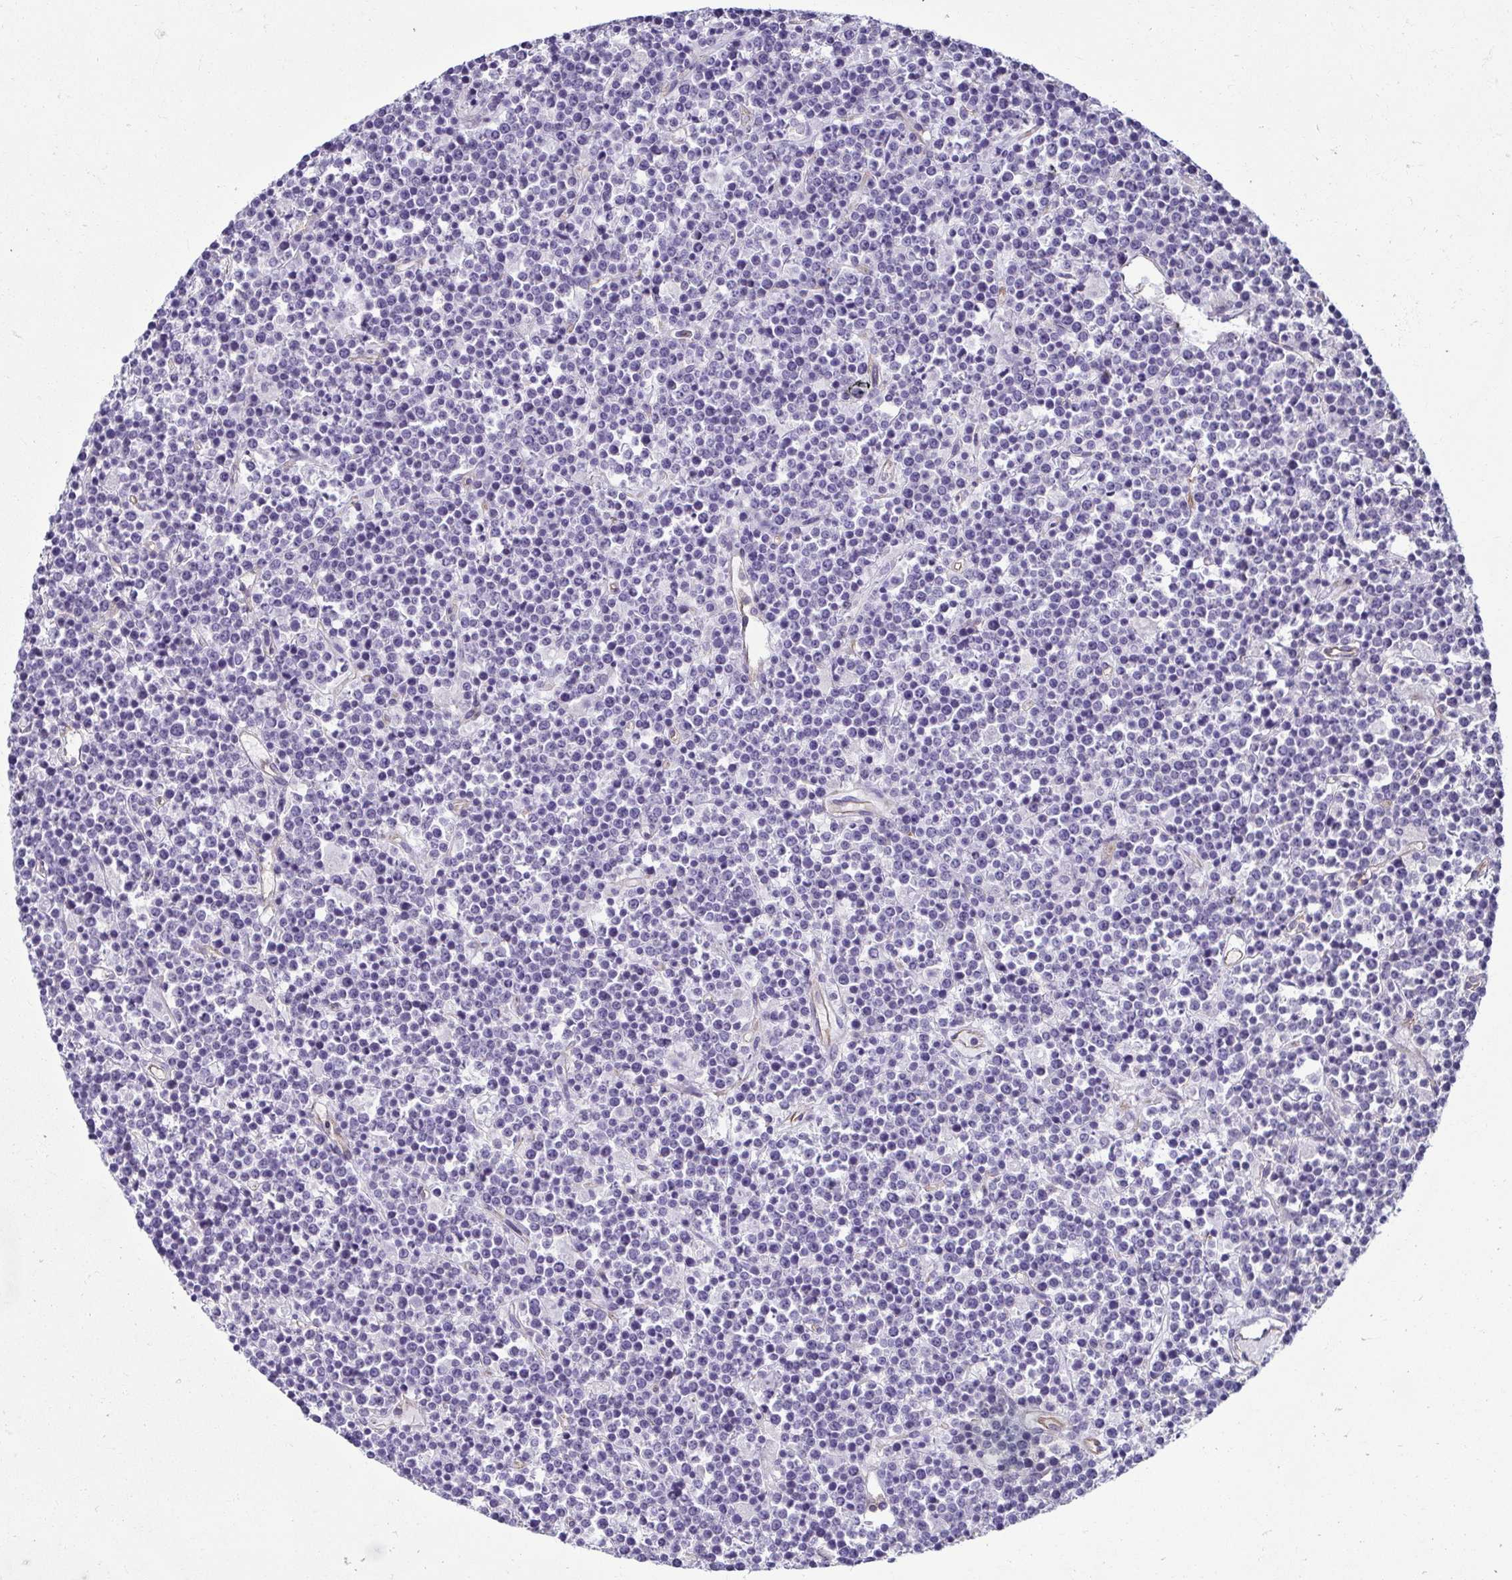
{"staining": {"intensity": "negative", "quantity": "none", "location": "none"}, "tissue": "lymphoma", "cell_type": "Tumor cells", "image_type": "cancer", "snomed": [{"axis": "morphology", "description": "Malignant lymphoma, non-Hodgkin's type, High grade"}, {"axis": "topography", "description": "Ovary"}], "caption": "Tumor cells show no significant protein expression in high-grade malignant lymphoma, non-Hodgkin's type. Brightfield microscopy of immunohistochemistry (IHC) stained with DAB (3,3'-diaminobenzidine) (brown) and hematoxylin (blue), captured at high magnification.", "gene": "CASP14", "patient": {"sex": "female", "age": 56}}